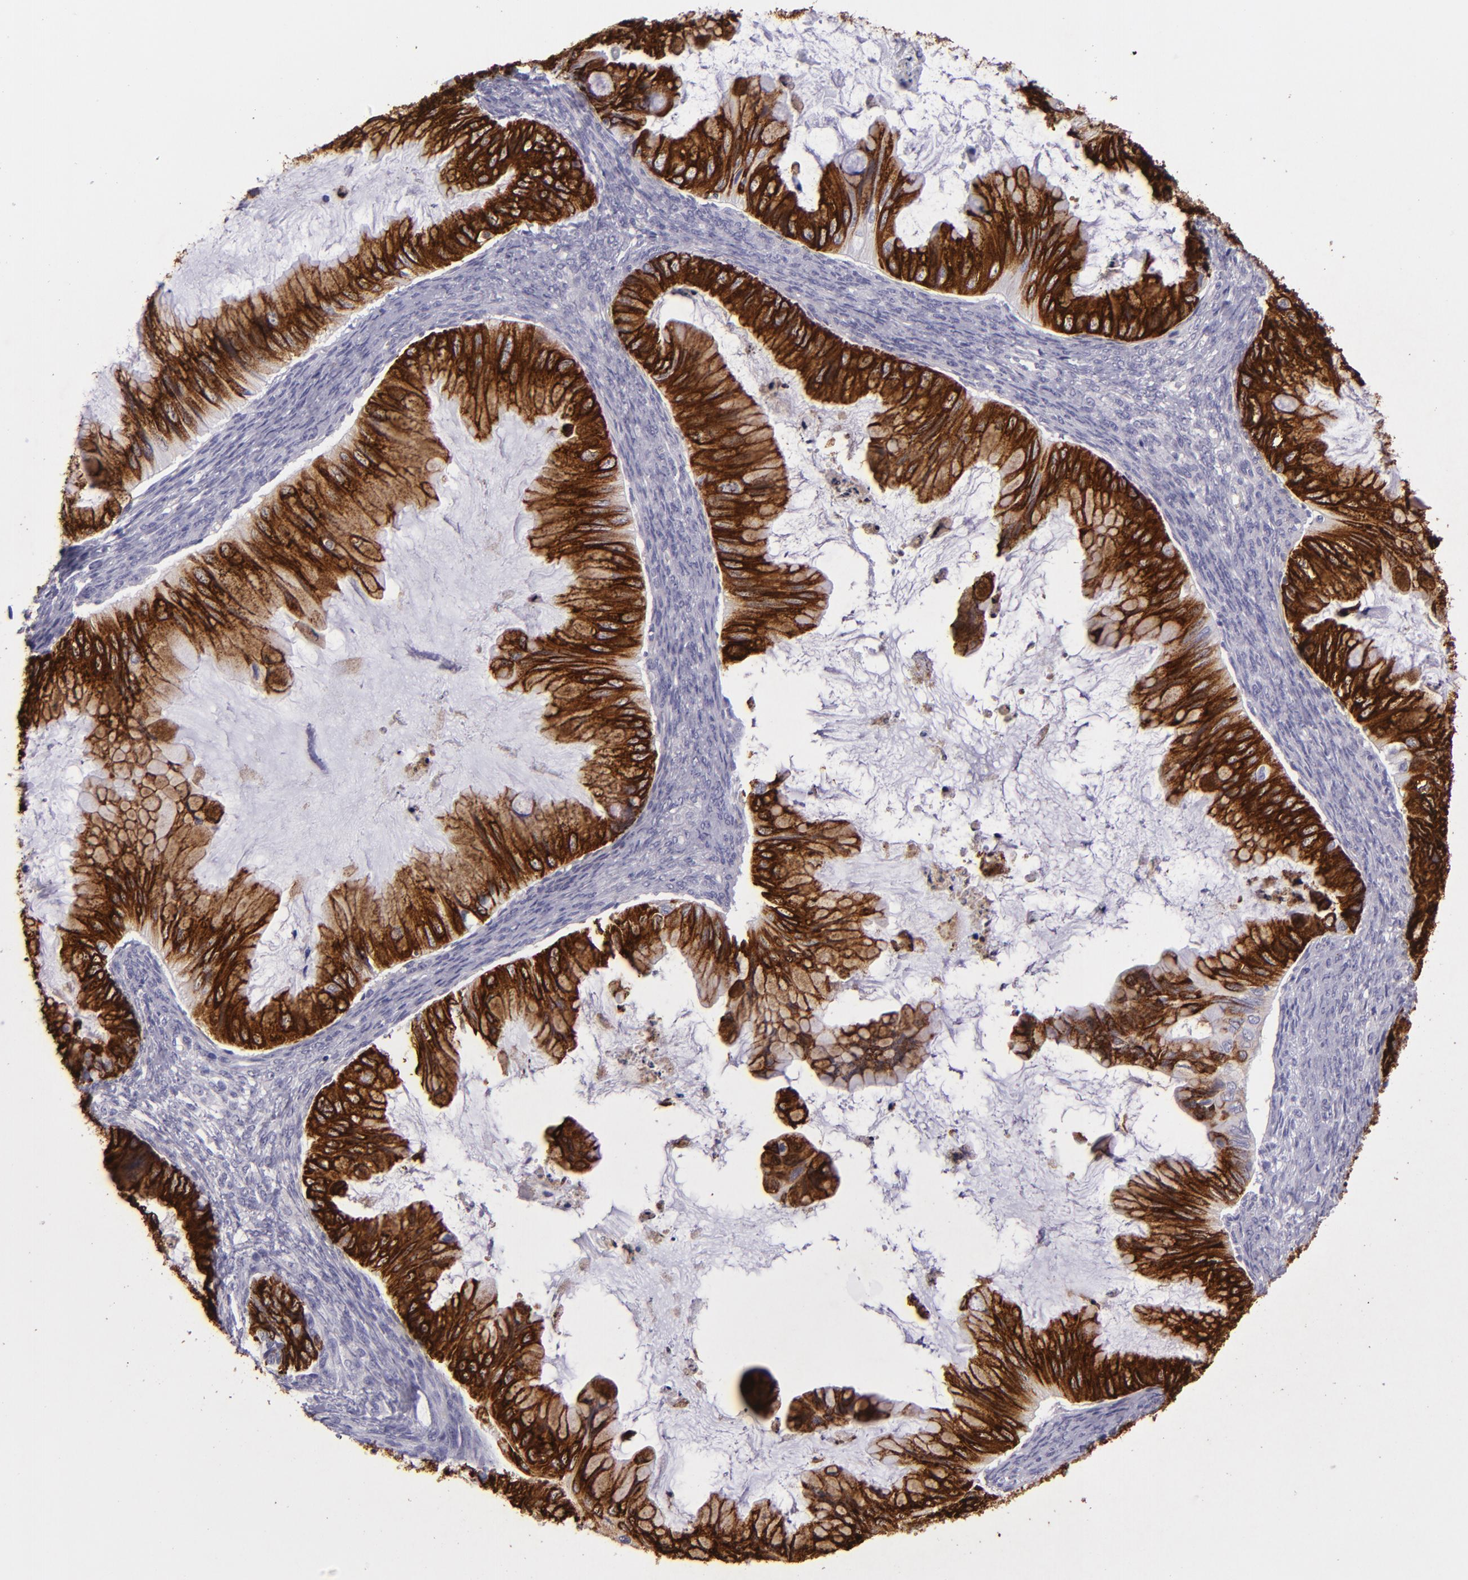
{"staining": {"intensity": "strong", "quantity": ">75%", "location": "cytoplasmic/membranous,nuclear"}, "tissue": "ovarian cancer", "cell_type": "Tumor cells", "image_type": "cancer", "snomed": [{"axis": "morphology", "description": "Cystadenocarcinoma, mucinous, NOS"}, {"axis": "topography", "description": "Ovary"}], "caption": "Immunohistochemistry (IHC) histopathology image of ovarian mucinous cystadenocarcinoma stained for a protein (brown), which demonstrates high levels of strong cytoplasmic/membranous and nuclear expression in approximately >75% of tumor cells.", "gene": "MUC5AC", "patient": {"sex": "female", "age": 36}}